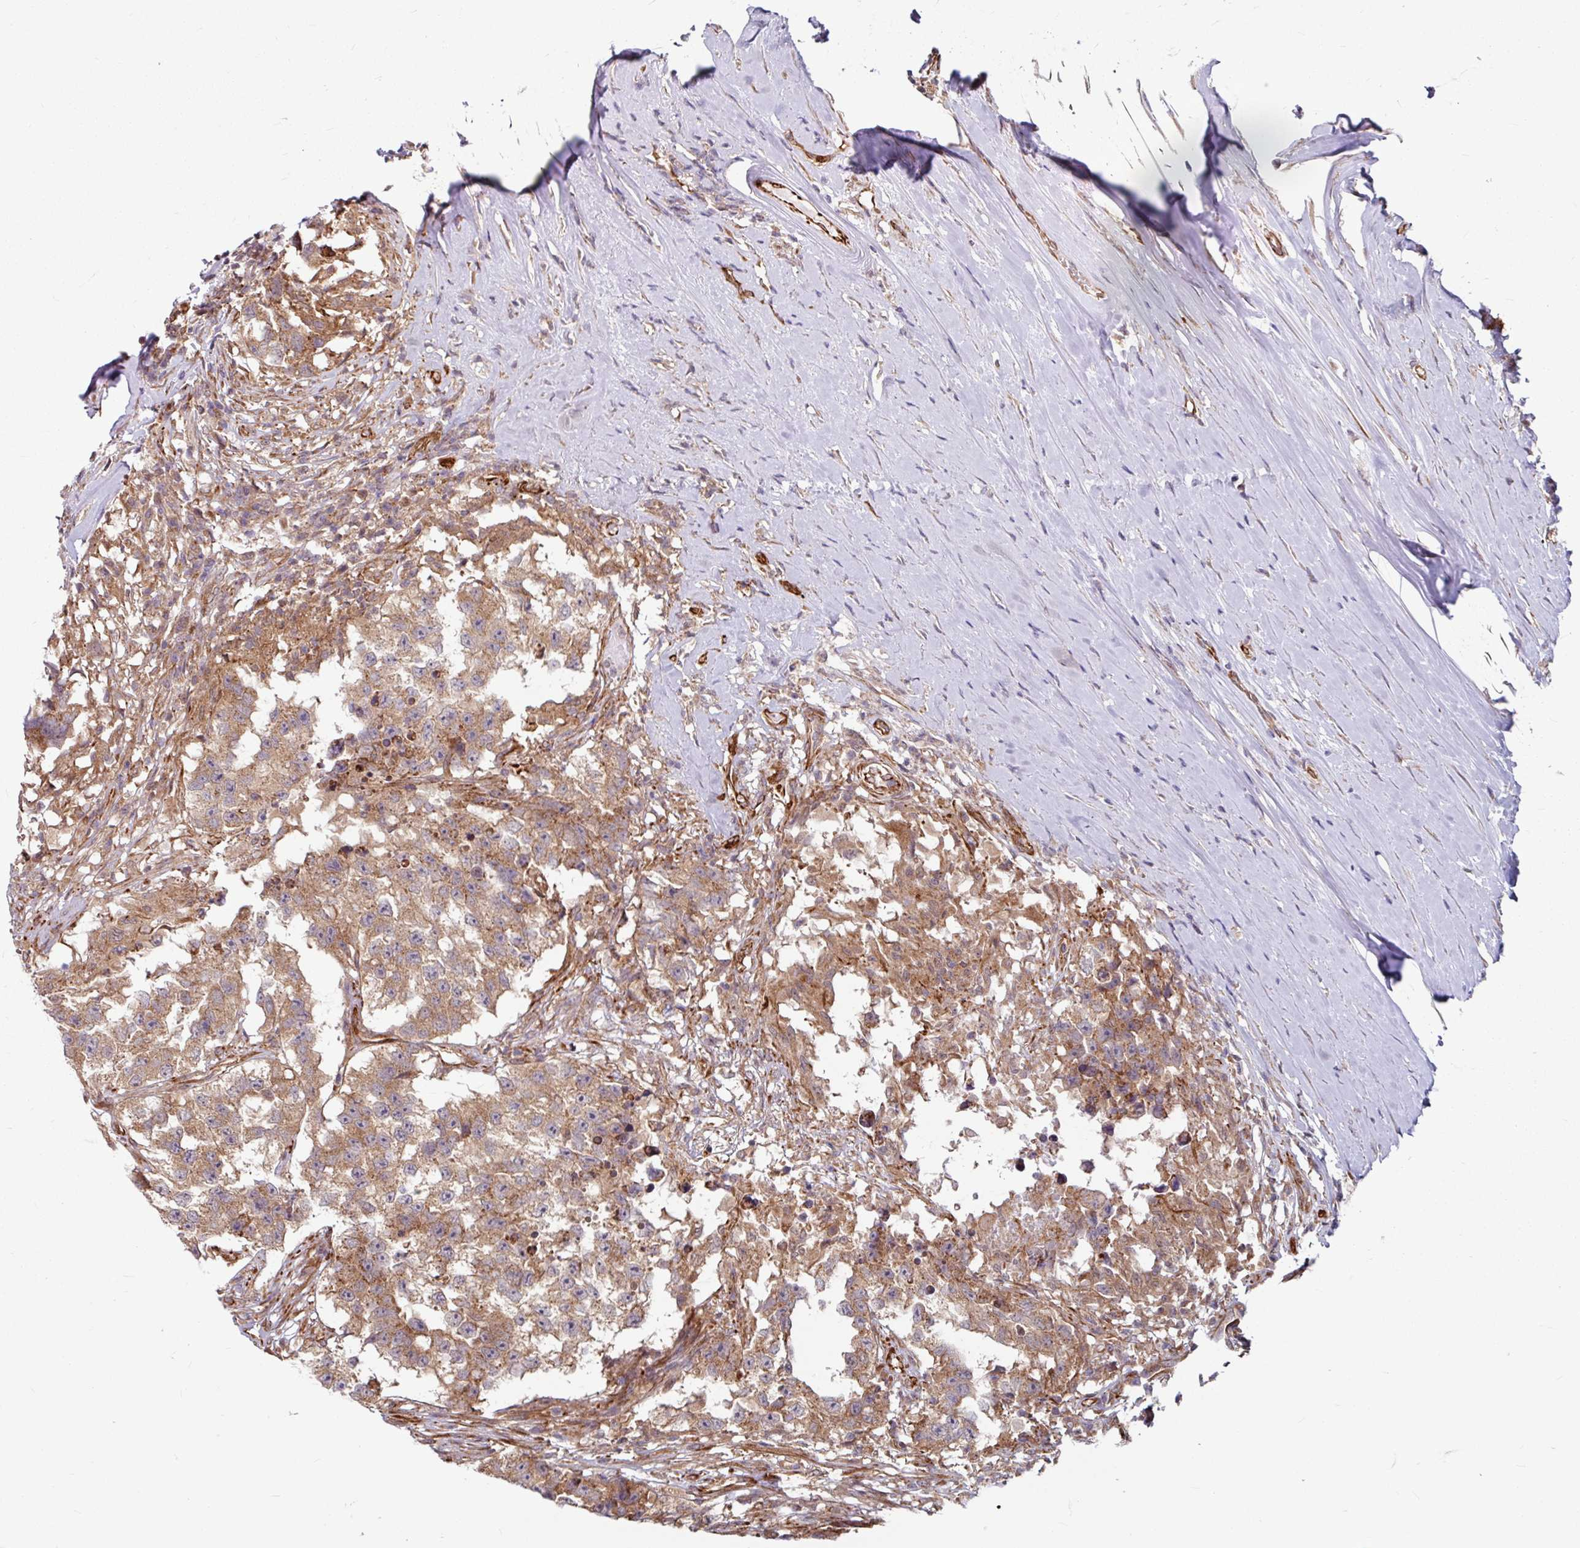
{"staining": {"intensity": "moderate", "quantity": ">75%", "location": "cytoplasmic/membranous"}, "tissue": "testis cancer", "cell_type": "Tumor cells", "image_type": "cancer", "snomed": [{"axis": "morphology", "description": "Carcinoma, Embryonal, NOS"}, {"axis": "topography", "description": "Testis"}], "caption": "IHC histopathology image of human testis cancer (embryonal carcinoma) stained for a protein (brown), which demonstrates medium levels of moderate cytoplasmic/membranous staining in approximately >75% of tumor cells.", "gene": "DAAM2", "patient": {"sex": "male", "age": 83}}